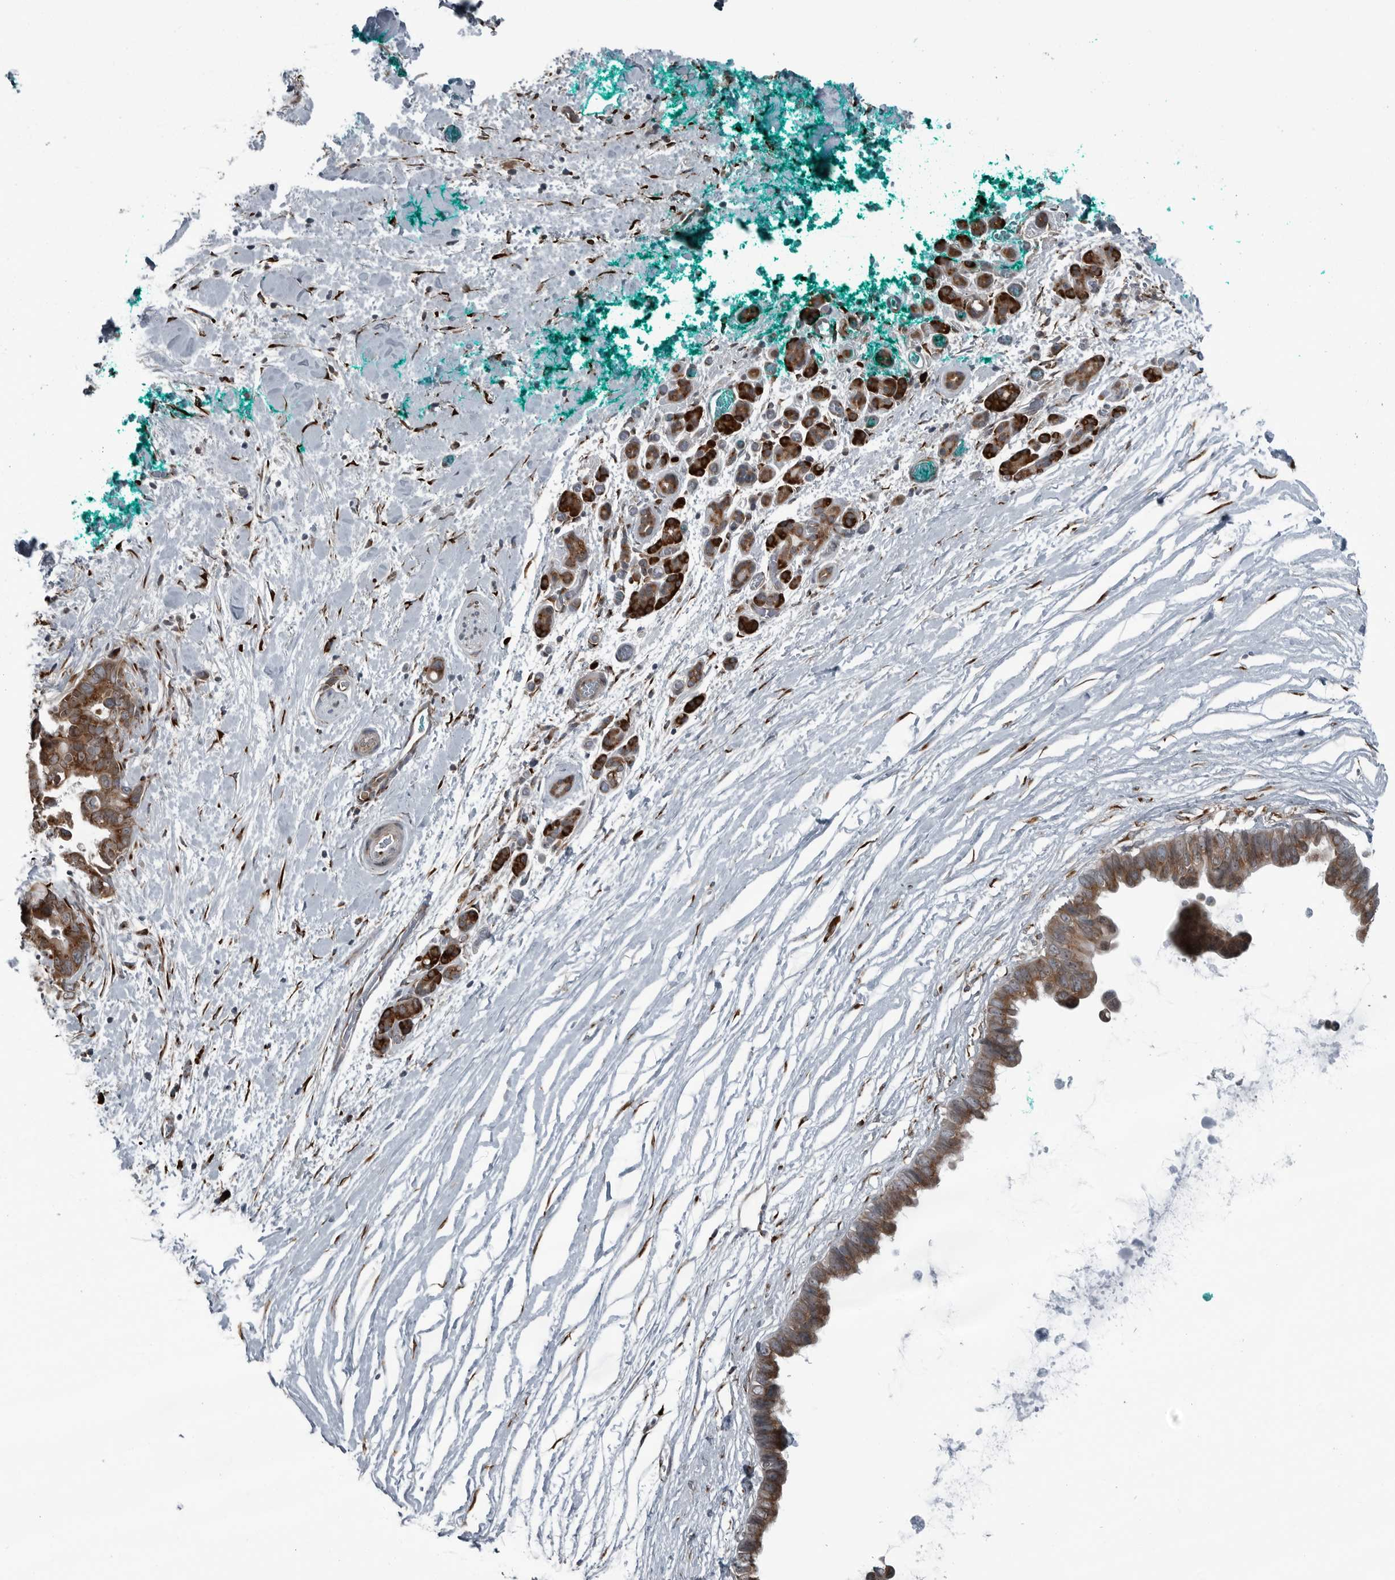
{"staining": {"intensity": "moderate", "quantity": ">75%", "location": "cytoplasmic/membranous"}, "tissue": "pancreatic cancer", "cell_type": "Tumor cells", "image_type": "cancer", "snomed": [{"axis": "morphology", "description": "Adenocarcinoma, NOS"}, {"axis": "topography", "description": "Pancreas"}], "caption": "This is an image of immunohistochemistry staining of pancreatic cancer (adenocarcinoma), which shows moderate expression in the cytoplasmic/membranous of tumor cells.", "gene": "CEP85", "patient": {"sex": "female", "age": 72}}